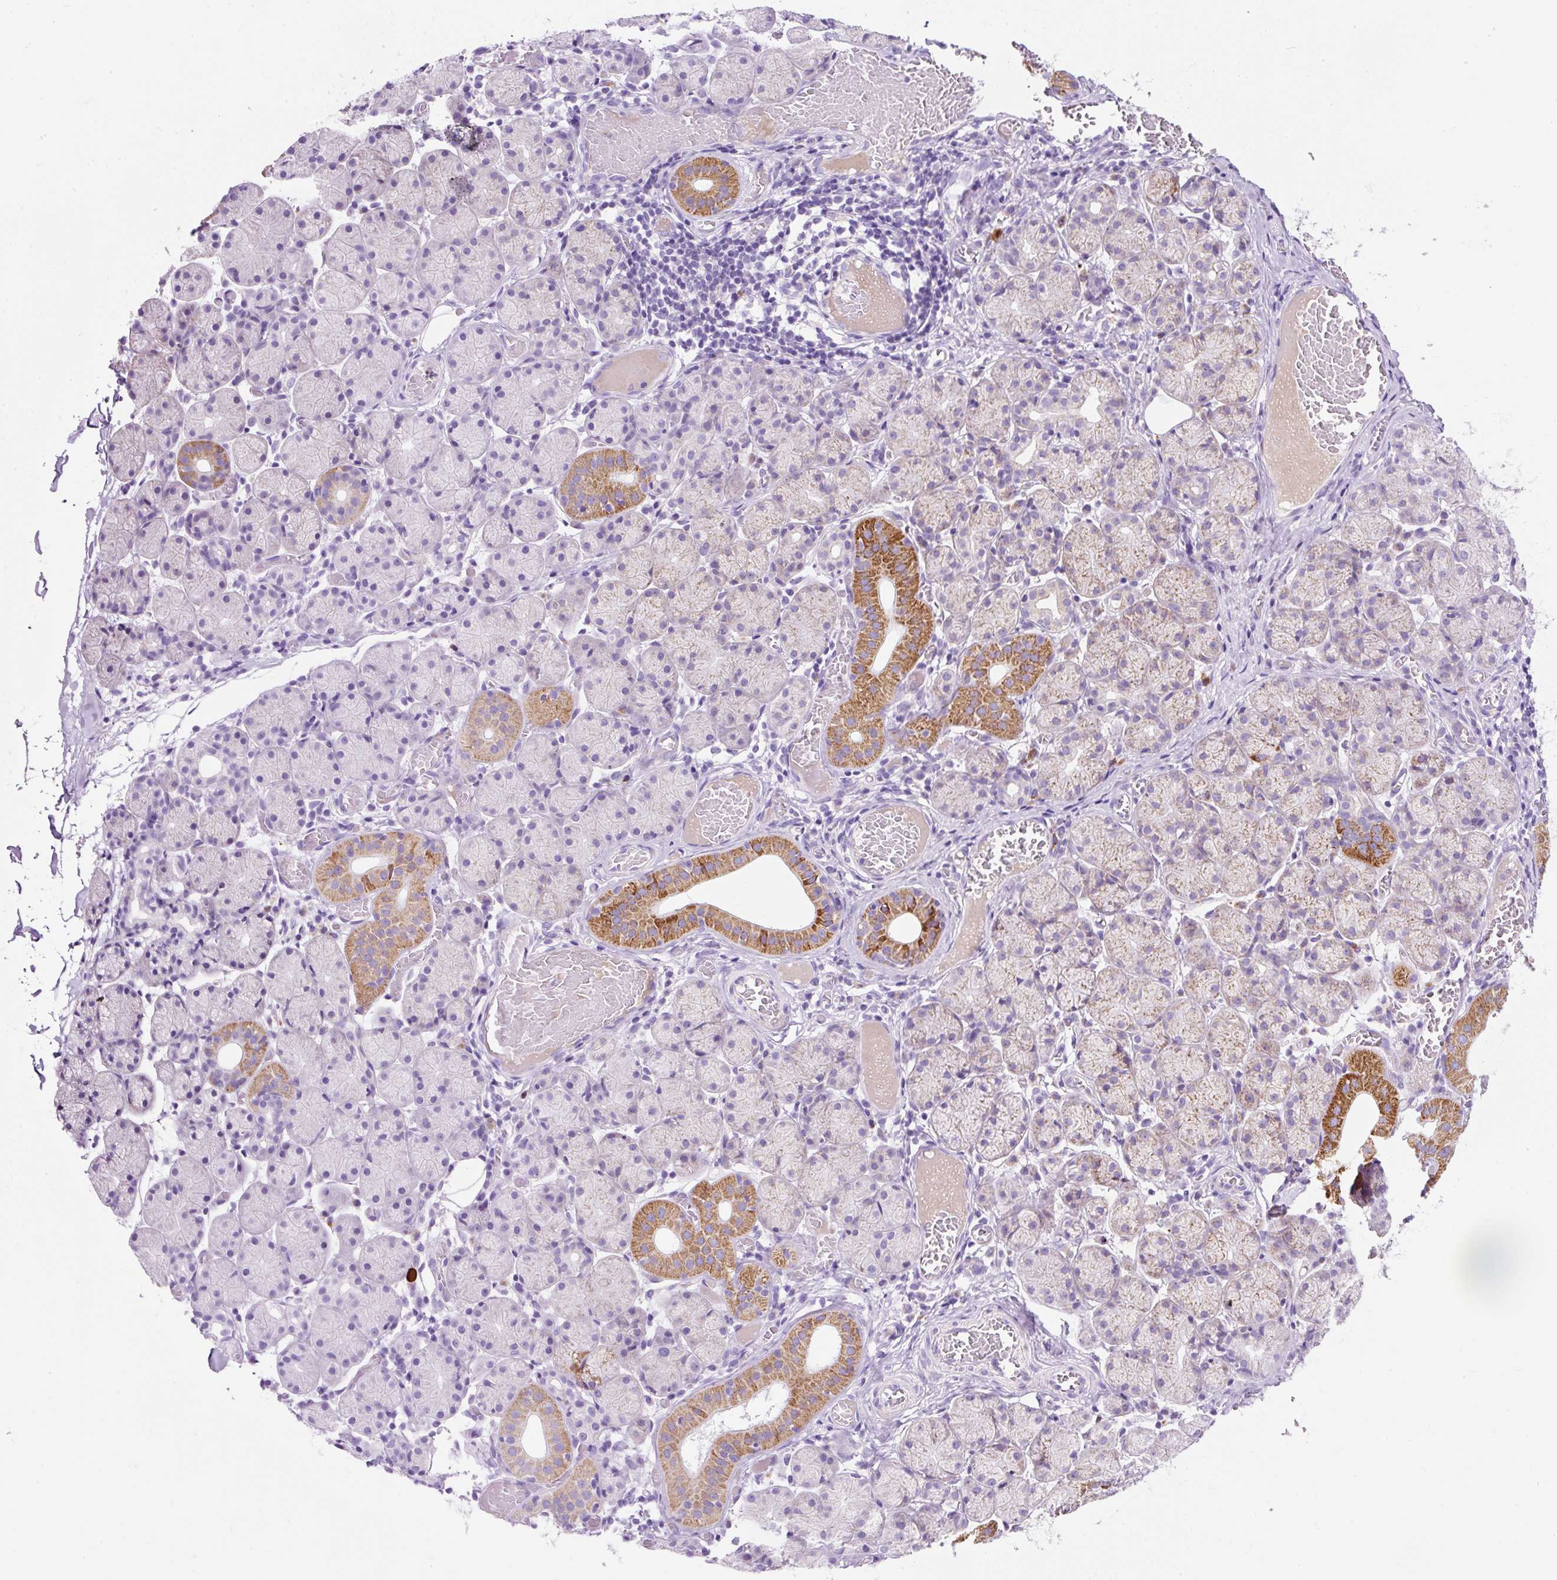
{"staining": {"intensity": "strong", "quantity": "<25%", "location": "cytoplasmic/membranous"}, "tissue": "salivary gland", "cell_type": "Glandular cells", "image_type": "normal", "snomed": [{"axis": "morphology", "description": "Normal tissue, NOS"}, {"axis": "topography", "description": "Salivary gland"}], "caption": "Protein staining of benign salivary gland demonstrates strong cytoplasmic/membranous expression in about <25% of glandular cells. (Stains: DAB in brown, nuclei in blue, Microscopy: brightfield microscopy at high magnification).", "gene": "PLPP2", "patient": {"sex": "female", "age": 24}}